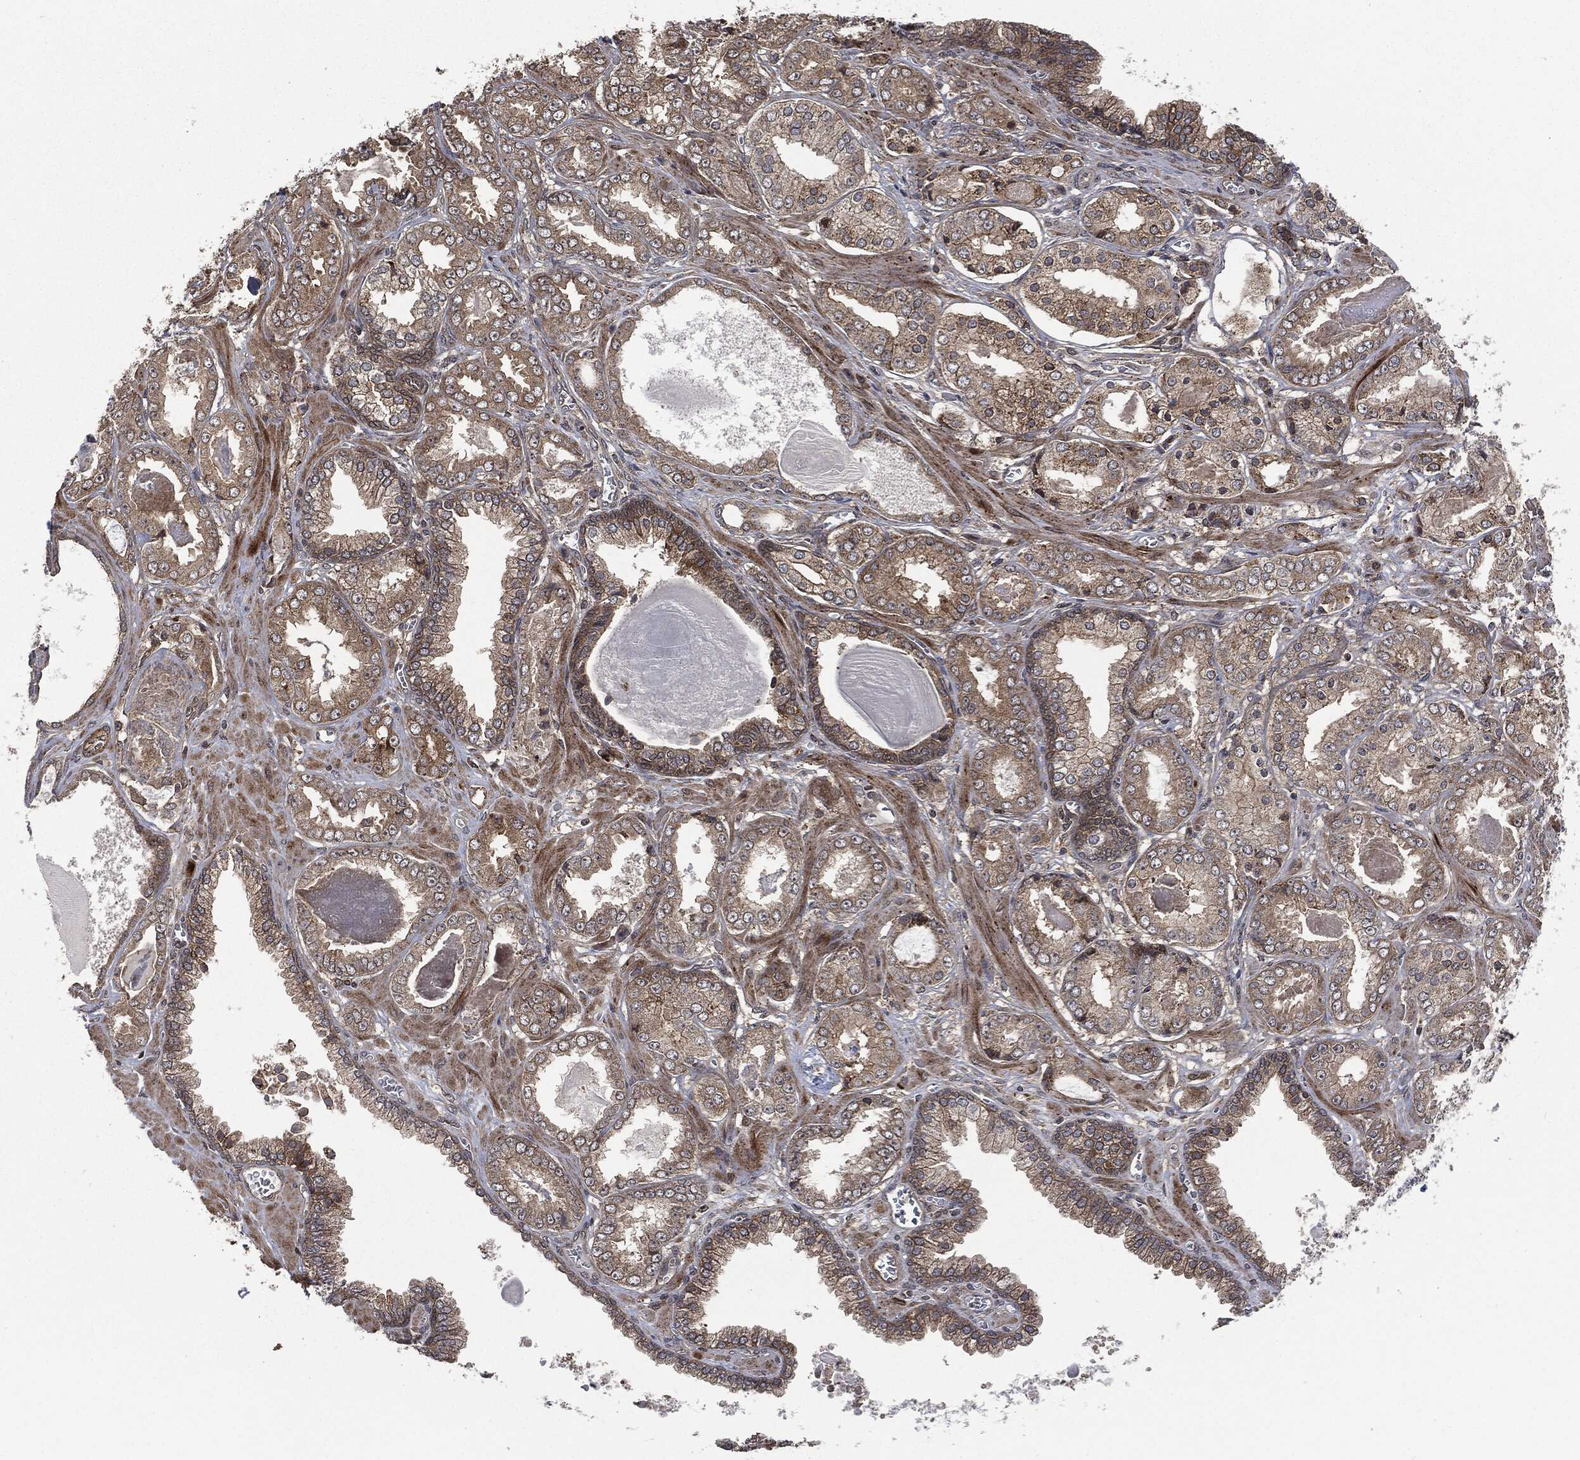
{"staining": {"intensity": "moderate", "quantity": ">75%", "location": "cytoplasmic/membranous"}, "tissue": "prostate cancer", "cell_type": "Tumor cells", "image_type": "cancer", "snomed": [{"axis": "morphology", "description": "Adenocarcinoma, NOS"}, {"axis": "topography", "description": "Prostate"}], "caption": "Immunohistochemical staining of human prostate cancer exhibits medium levels of moderate cytoplasmic/membranous staining in approximately >75% of tumor cells.", "gene": "HRAS", "patient": {"sex": "male", "age": 56}}